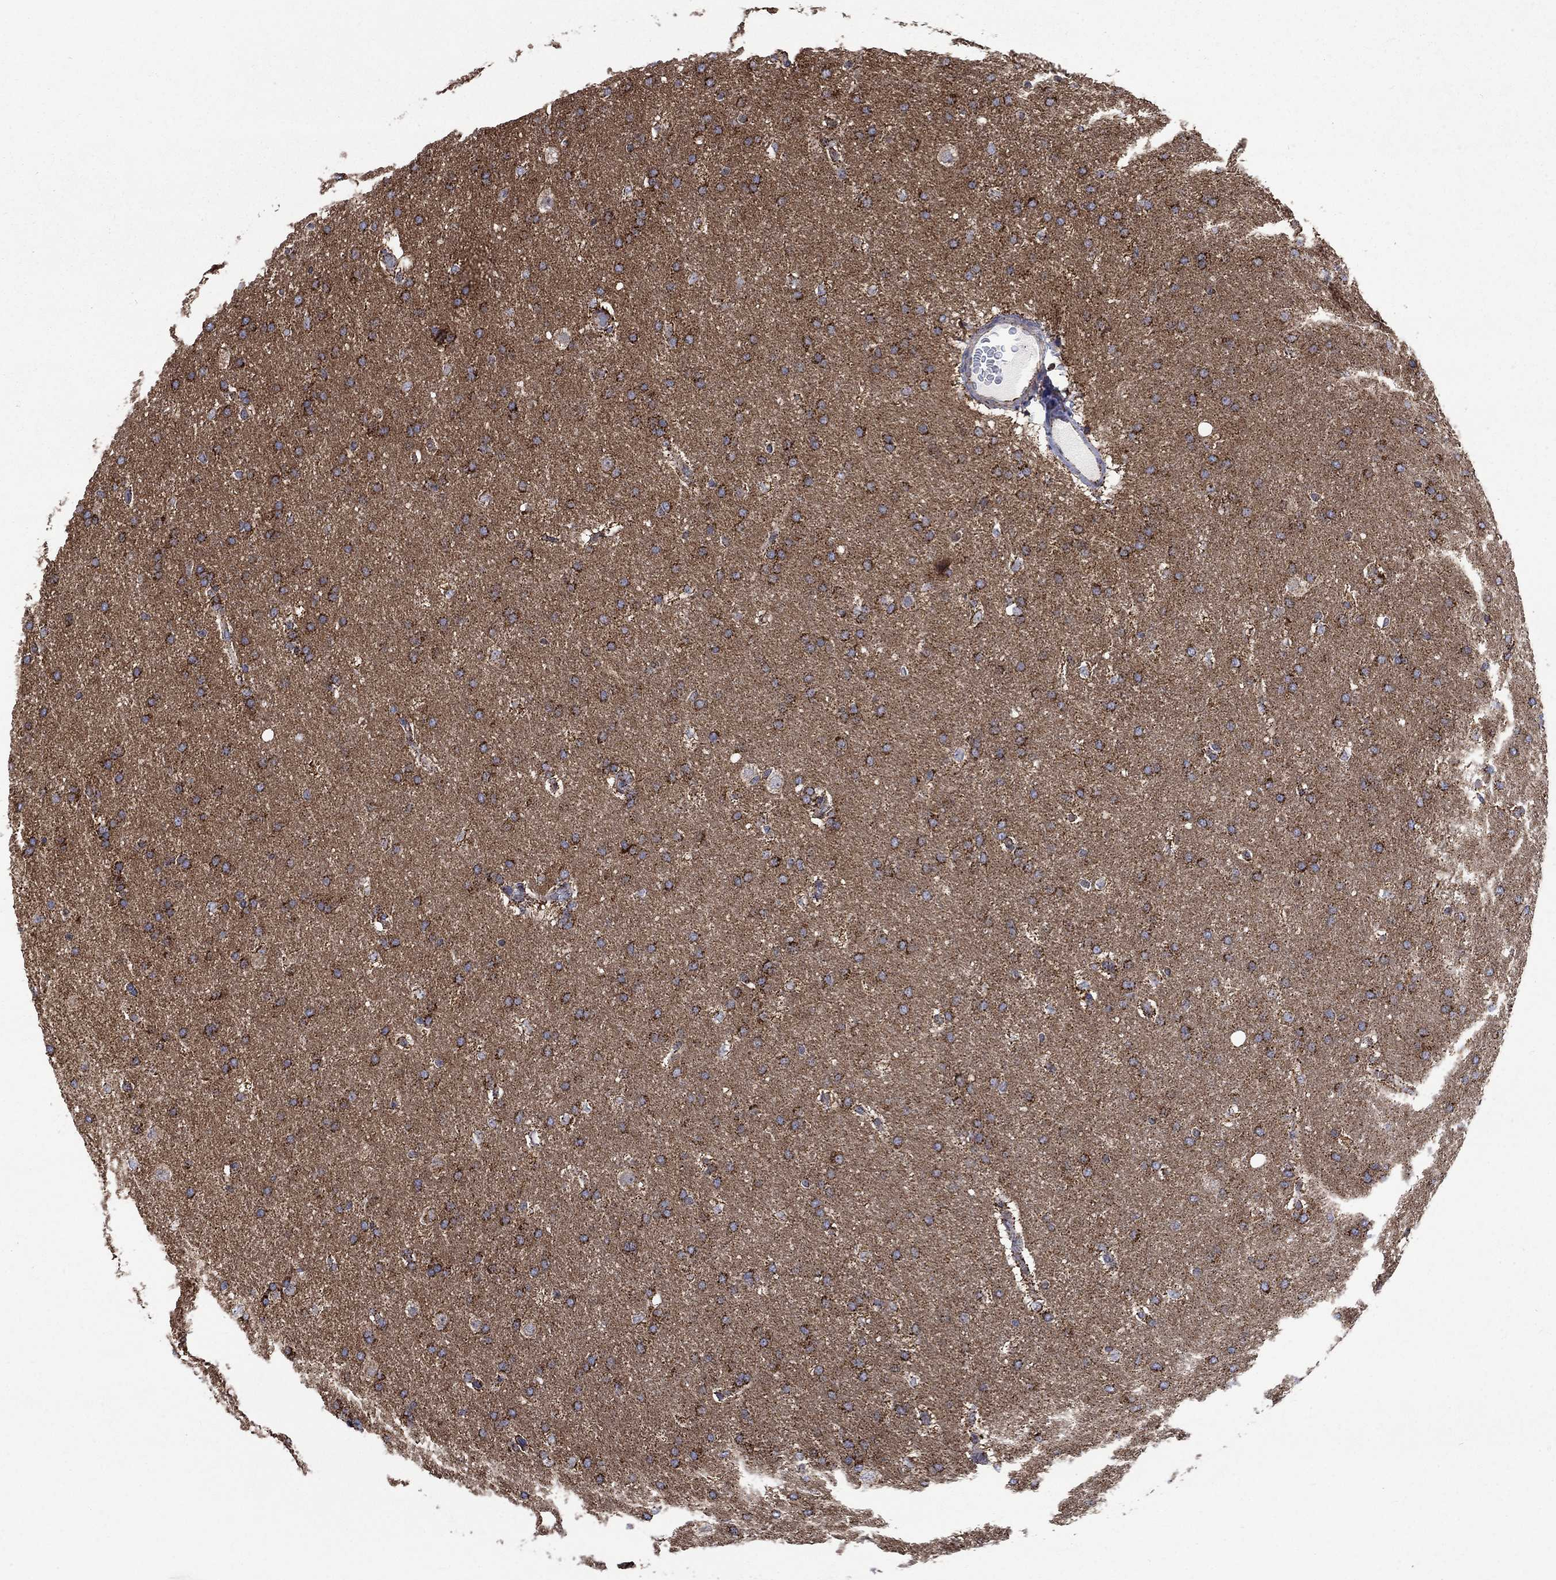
{"staining": {"intensity": "strong", "quantity": ">75%", "location": "cytoplasmic/membranous"}, "tissue": "glioma", "cell_type": "Tumor cells", "image_type": "cancer", "snomed": [{"axis": "morphology", "description": "Glioma, malignant, Low grade"}, {"axis": "topography", "description": "Brain"}], "caption": "A high-resolution histopathology image shows immunohistochemistry staining of glioma, which demonstrates strong cytoplasmic/membranous expression in about >75% of tumor cells.", "gene": "MOAP1", "patient": {"sex": "female", "age": 37}}